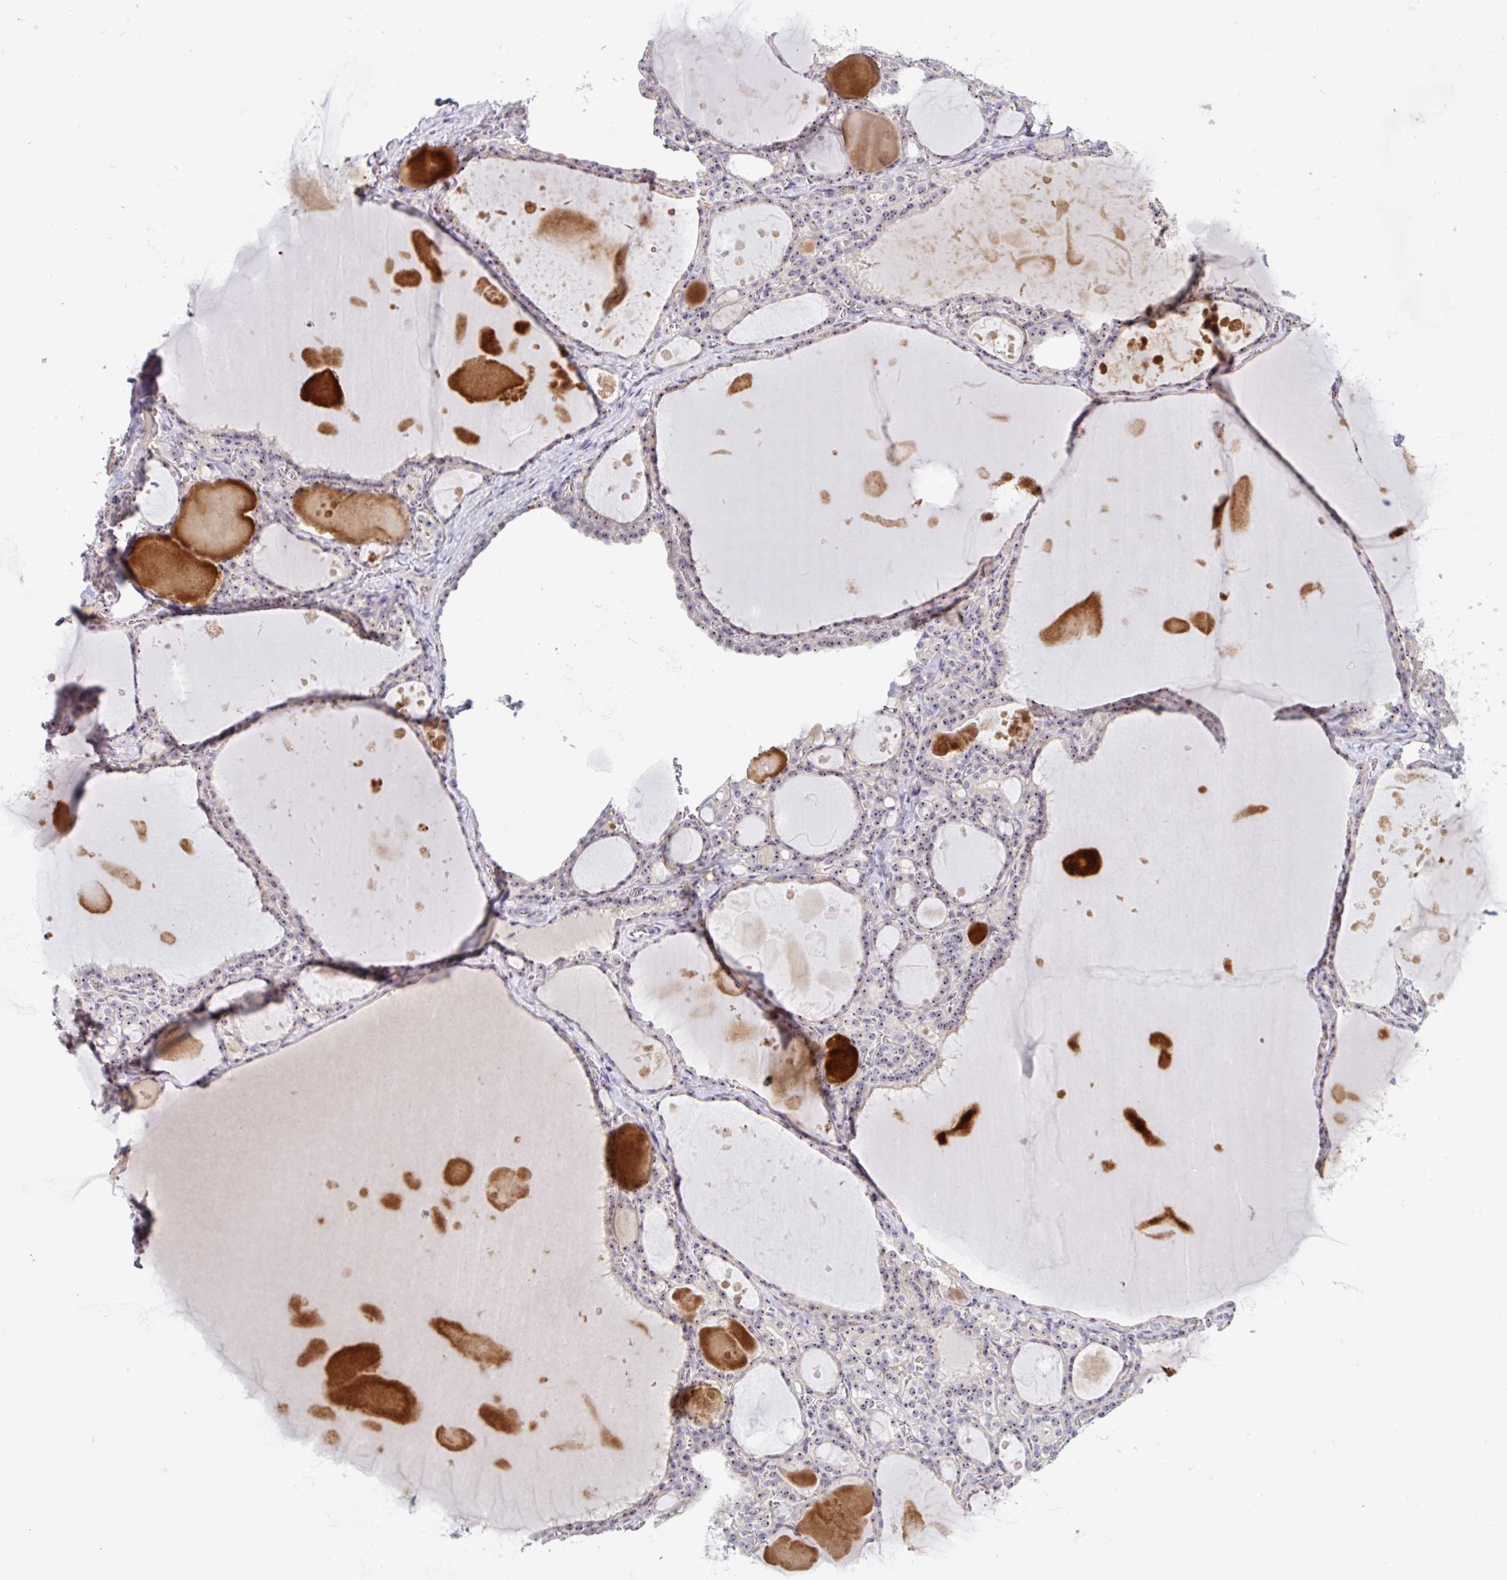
{"staining": {"intensity": "moderate", "quantity": "25%-75%", "location": "nuclear"}, "tissue": "thyroid gland", "cell_type": "Glandular cells", "image_type": "normal", "snomed": [{"axis": "morphology", "description": "Normal tissue, NOS"}, {"axis": "topography", "description": "Thyroid gland"}], "caption": "High-power microscopy captured an immunohistochemistry image of benign thyroid gland, revealing moderate nuclear staining in approximately 25%-75% of glandular cells. (Brightfield microscopy of DAB IHC at high magnification).", "gene": "MXRA8", "patient": {"sex": "male", "age": 56}}